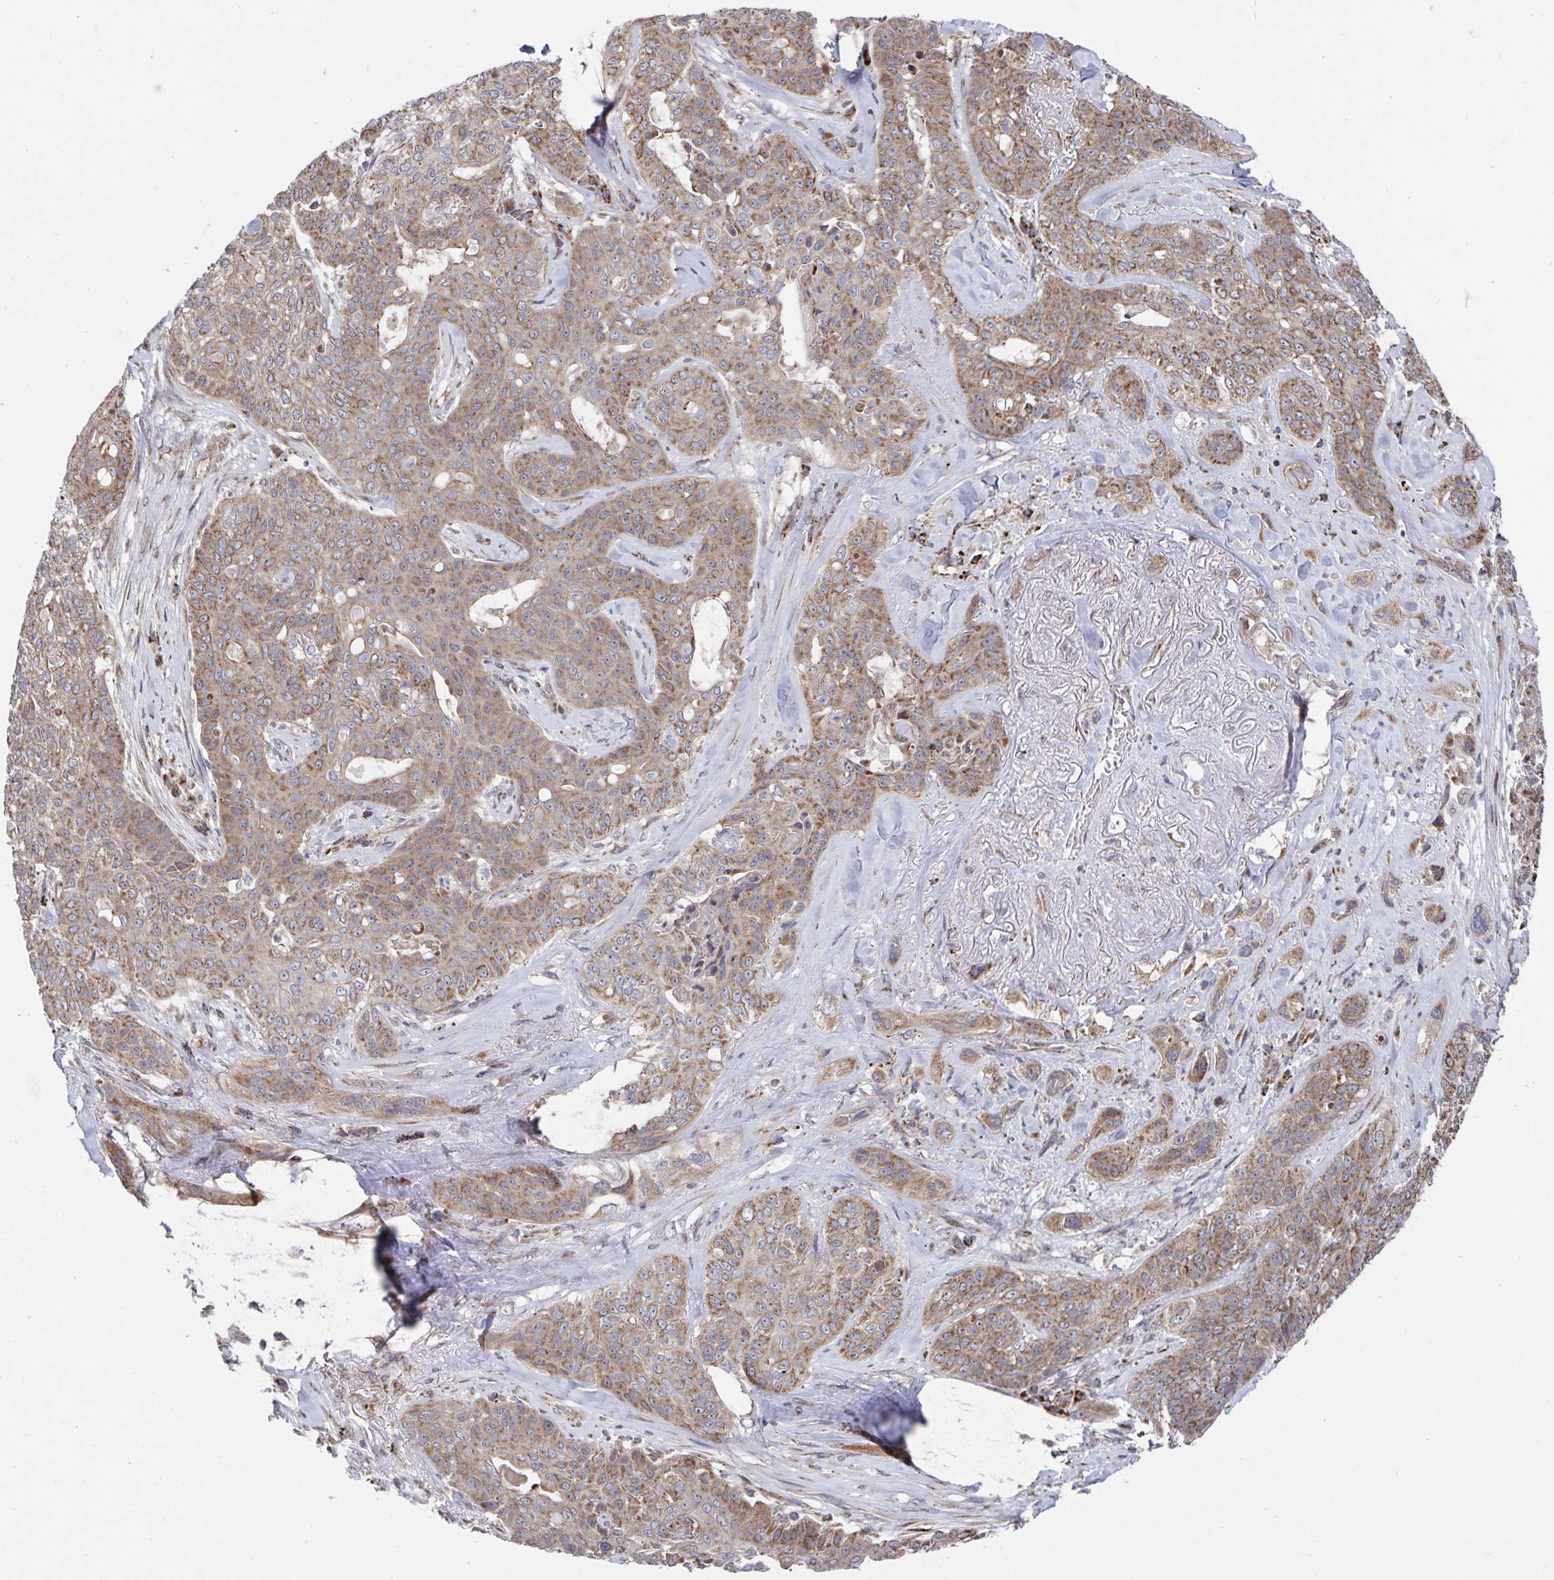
{"staining": {"intensity": "moderate", "quantity": ">75%", "location": "cytoplasmic/membranous"}, "tissue": "lung cancer", "cell_type": "Tumor cells", "image_type": "cancer", "snomed": [{"axis": "morphology", "description": "Squamous cell carcinoma, NOS"}, {"axis": "topography", "description": "Lung"}], "caption": "Lung squamous cell carcinoma tissue exhibits moderate cytoplasmic/membranous positivity in approximately >75% of tumor cells The protein is stained brown, and the nuclei are stained in blue (DAB (3,3'-diaminobenzidine) IHC with brightfield microscopy, high magnification).", "gene": "ACACA", "patient": {"sex": "female", "age": 70}}